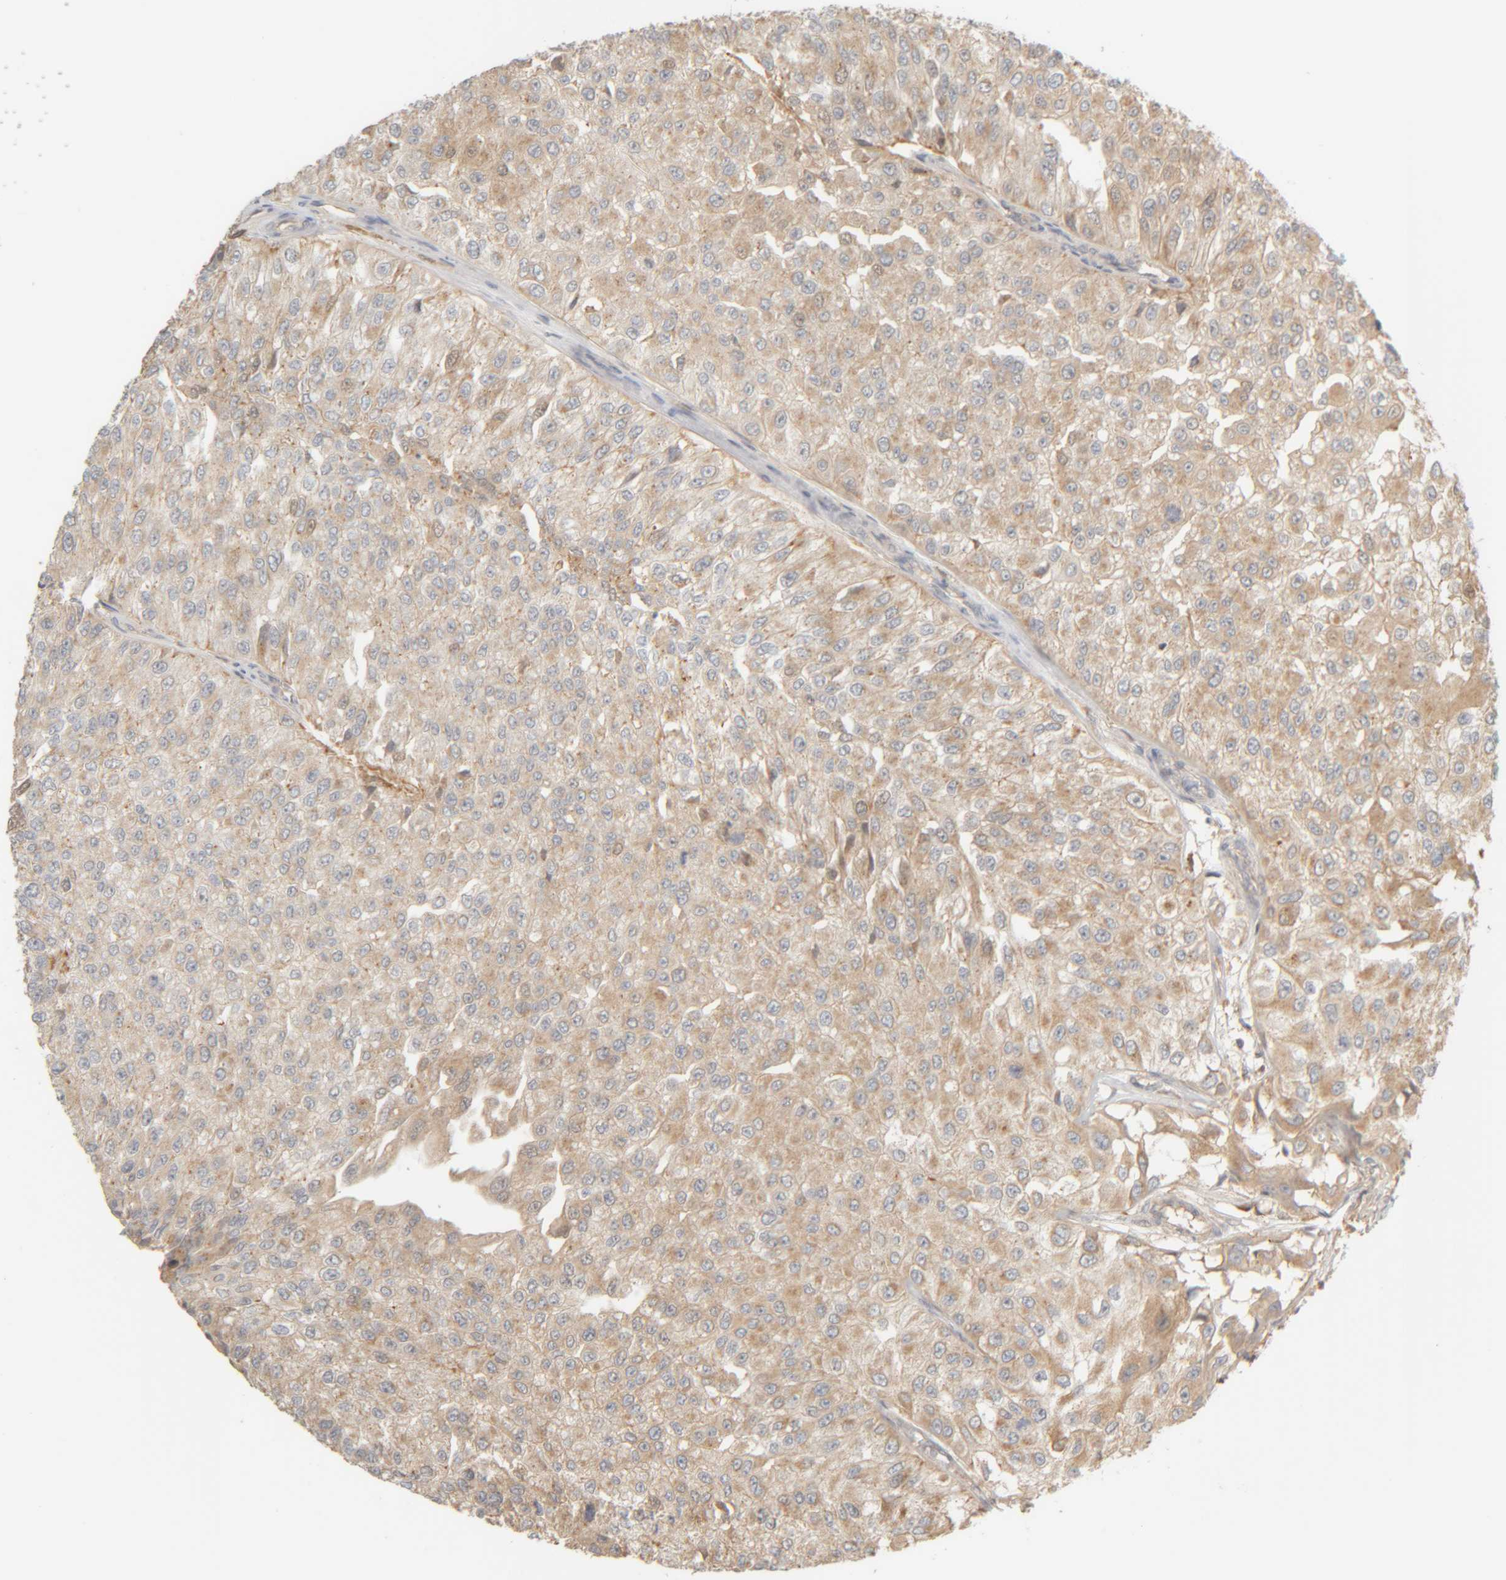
{"staining": {"intensity": "weak", "quantity": ">75%", "location": "cytoplasmic/membranous"}, "tissue": "urothelial cancer", "cell_type": "Tumor cells", "image_type": "cancer", "snomed": [{"axis": "morphology", "description": "Urothelial carcinoma, High grade"}, {"axis": "topography", "description": "Kidney"}, {"axis": "topography", "description": "Urinary bladder"}], "caption": "Weak cytoplasmic/membranous positivity for a protein is seen in about >75% of tumor cells of urothelial cancer using IHC.", "gene": "TMEM192", "patient": {"sex": "male", "age": 77}}